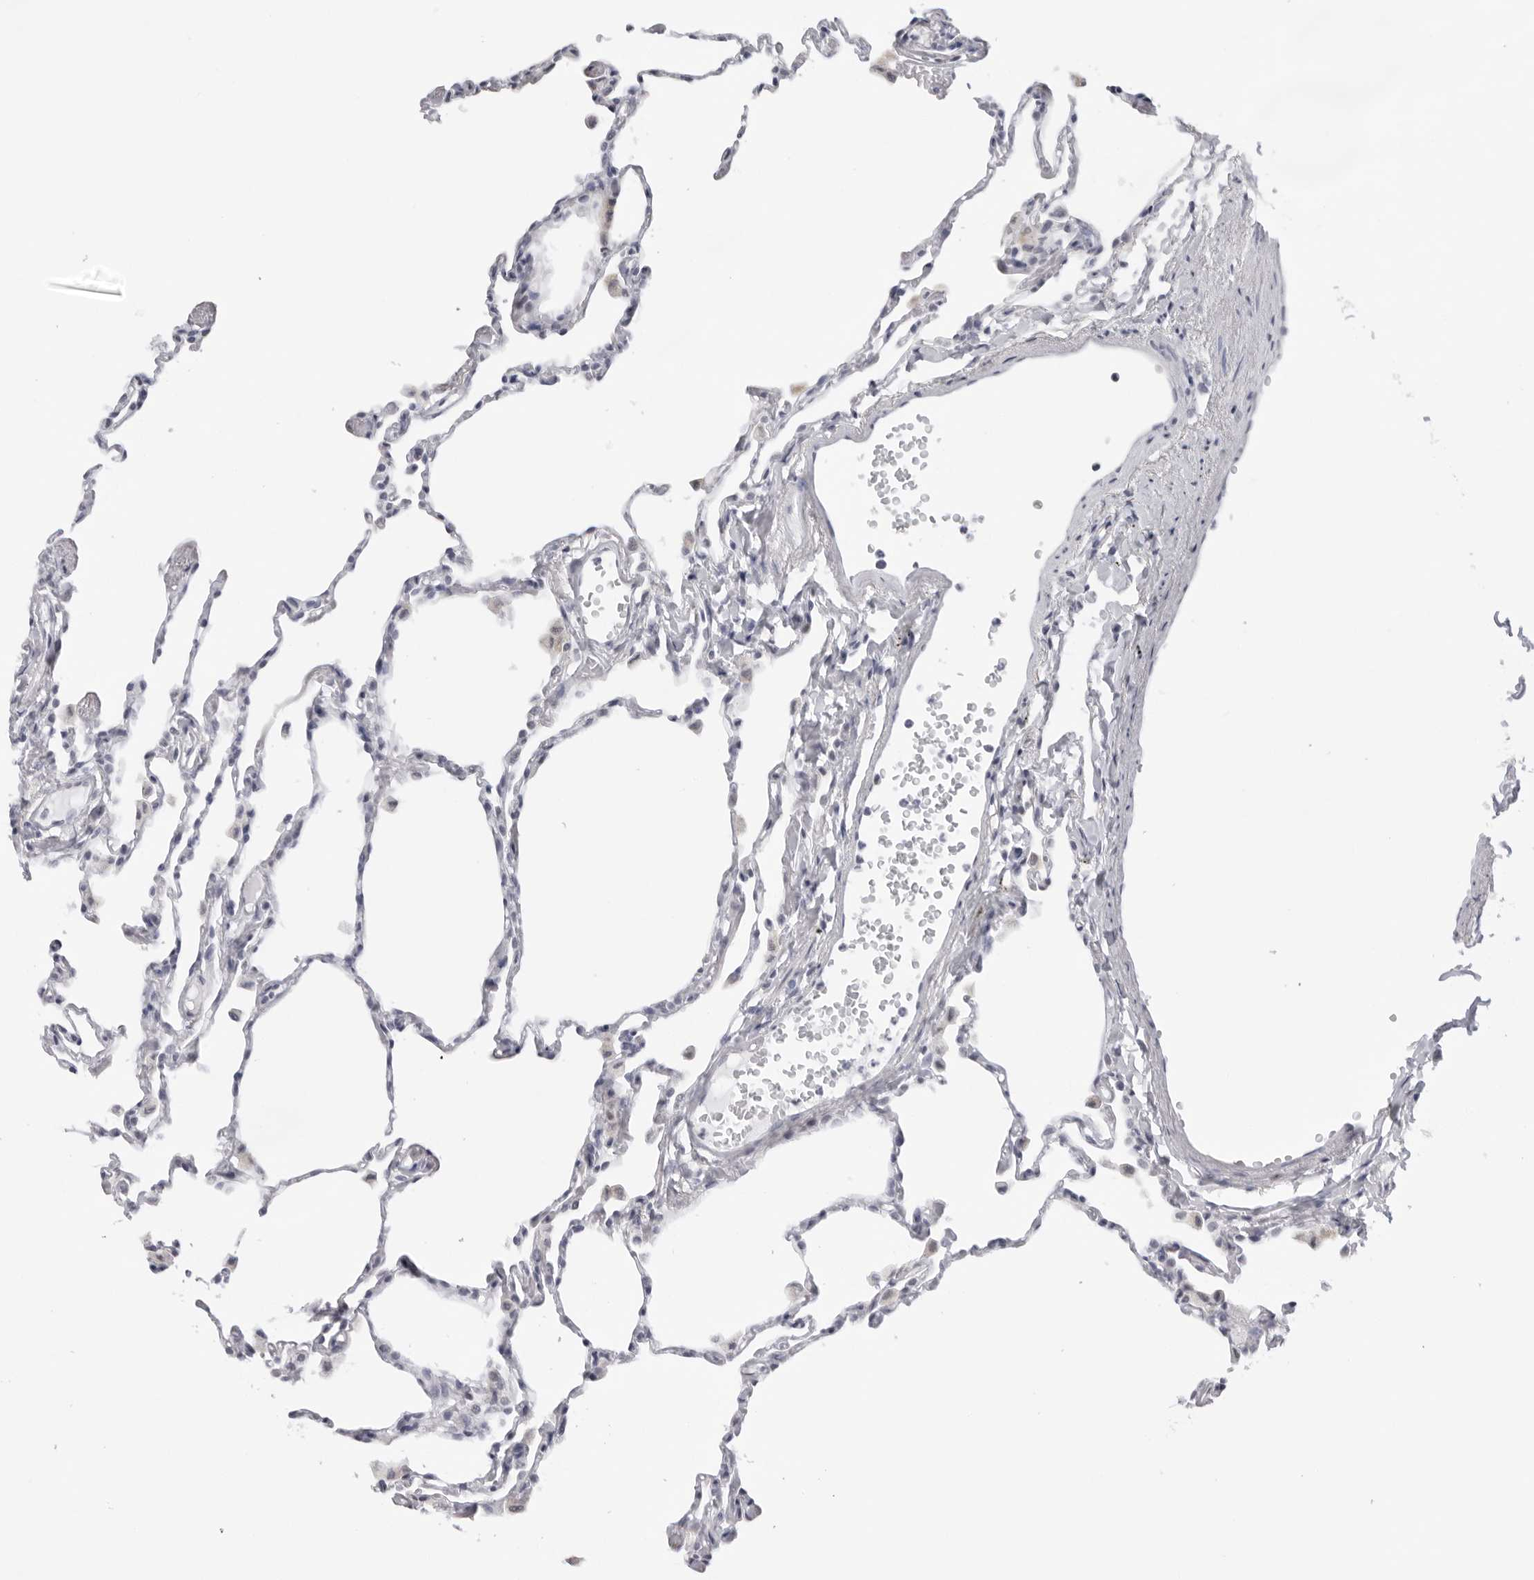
{"staining": {"intensity": "negative", "quantity": "none", "location": "none"}, "tissue": "lung", "cell_type": "Alveolar cells", "image_type": "normal", "snomed": [{"axis": "morphology", "description": "Normal tissue, NOS"}, {"axis": "topography", "description": "Lung"}], "caption": "A high-resolution photomicrograph shows IHC staining of benign lung, which exhibits no significant staining in alveolar cells. (DAB (3,3'-diaminobenzidine) IHC visualized using brightfield microscopy, high magnification).", "gene": "KLK12", "patient": {"sex": "female", "age": 49}}